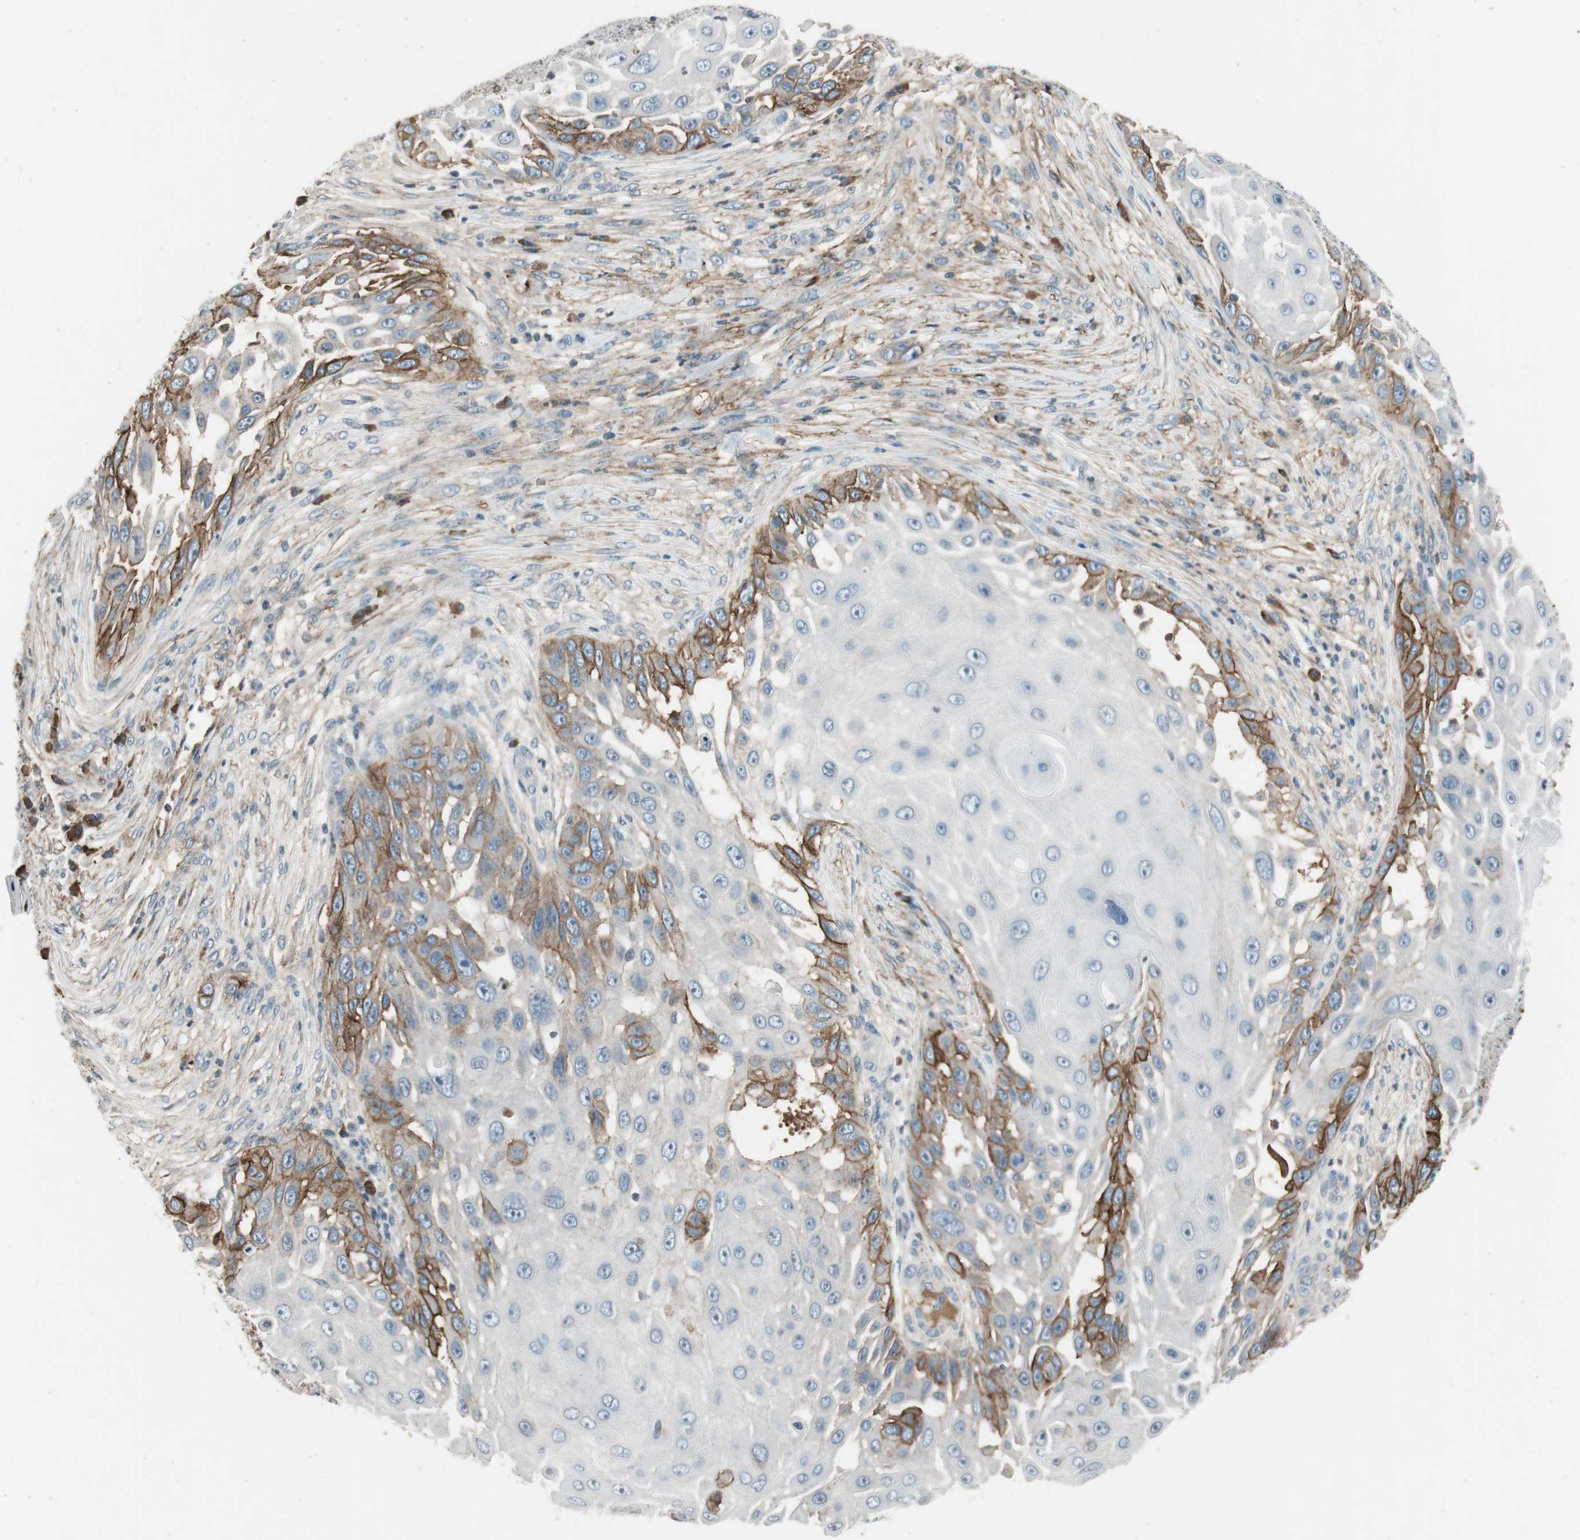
{"staining": {"intensity": "moderate", "quantity": "<25%", "location": "cytoplasmic/membranous"}, "tissue": "skin cancer", "cell_type": "Tumor cells", "image_type": "cancer", "snomed": [{"axis": "morphology", "description": "Squamous cell carcinoma, NOS"}, {"axis": "topography", "description": "Skin"}], "caption": "Protein staining demonstrates moderate cytoplasmic/membranous positivity in approximately <25% of tumor cells in skin squamous cell carcinoma.", "gene": "PDPN", "patient": {"sex": "female", "age": 44}}